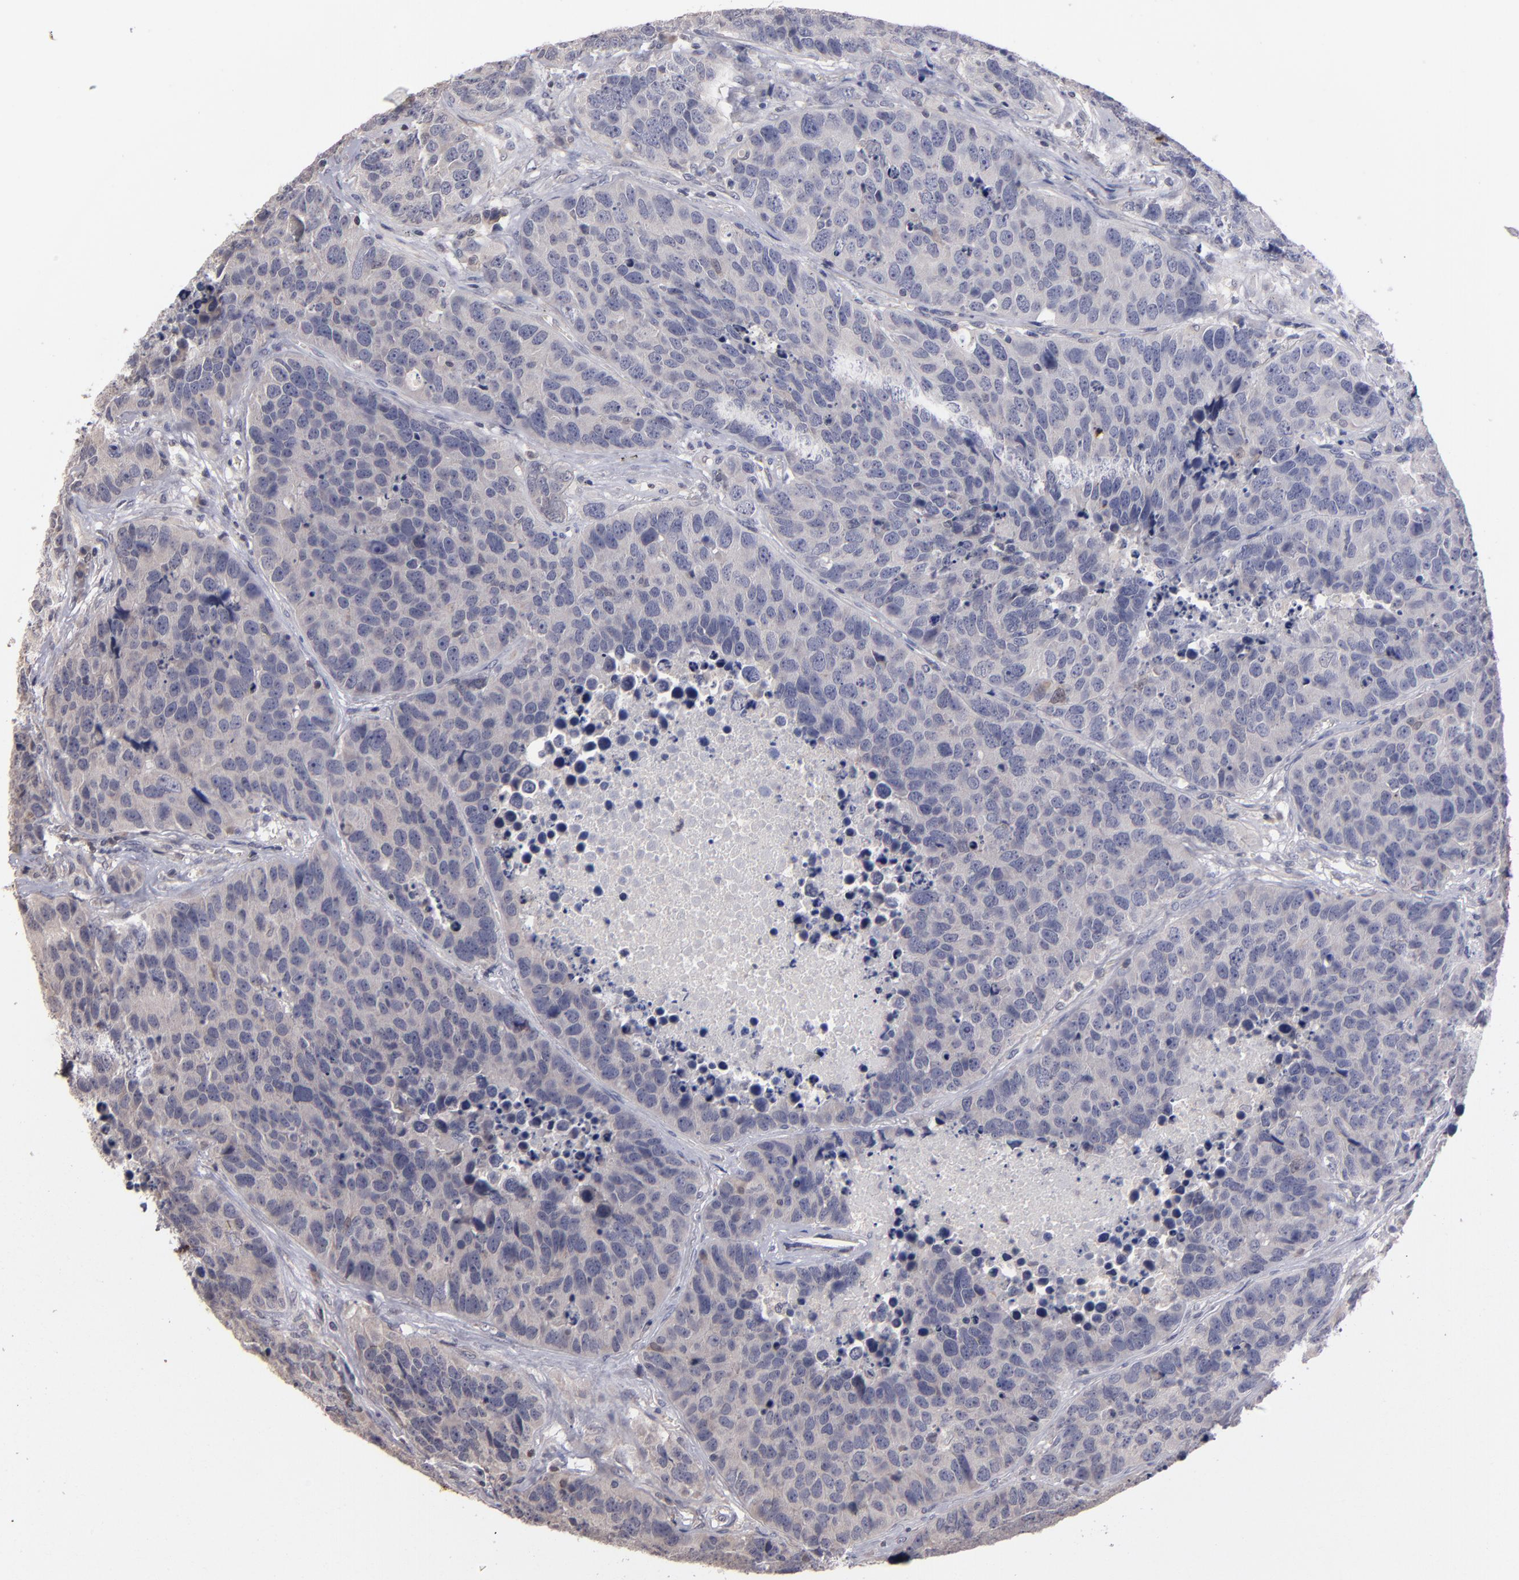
{"staining": {"intensity": "negative", "quantity": "none", "location": "none"}, "tissue": "carcinoid", "cell_type": "Tumor cells", "image_type": "cancer", "snomed": [{"axis": "morphology", "description": "Carcinoid, malignant, NOS"}, {"axis": "topography", "description": "Lung"}], "caption": "An immunohistochemistry (IHC) micrograph of carcinoid (malignant) is shown. There is no staining in tumor cells of carcinoid (malignant). (DAB (3,3'-diaminobenzidine) immunohistochemistry (IHC) with hematoxylin counter stain).", "gene": "S100A1", "patient": {"sex": "male", "age": 60}}